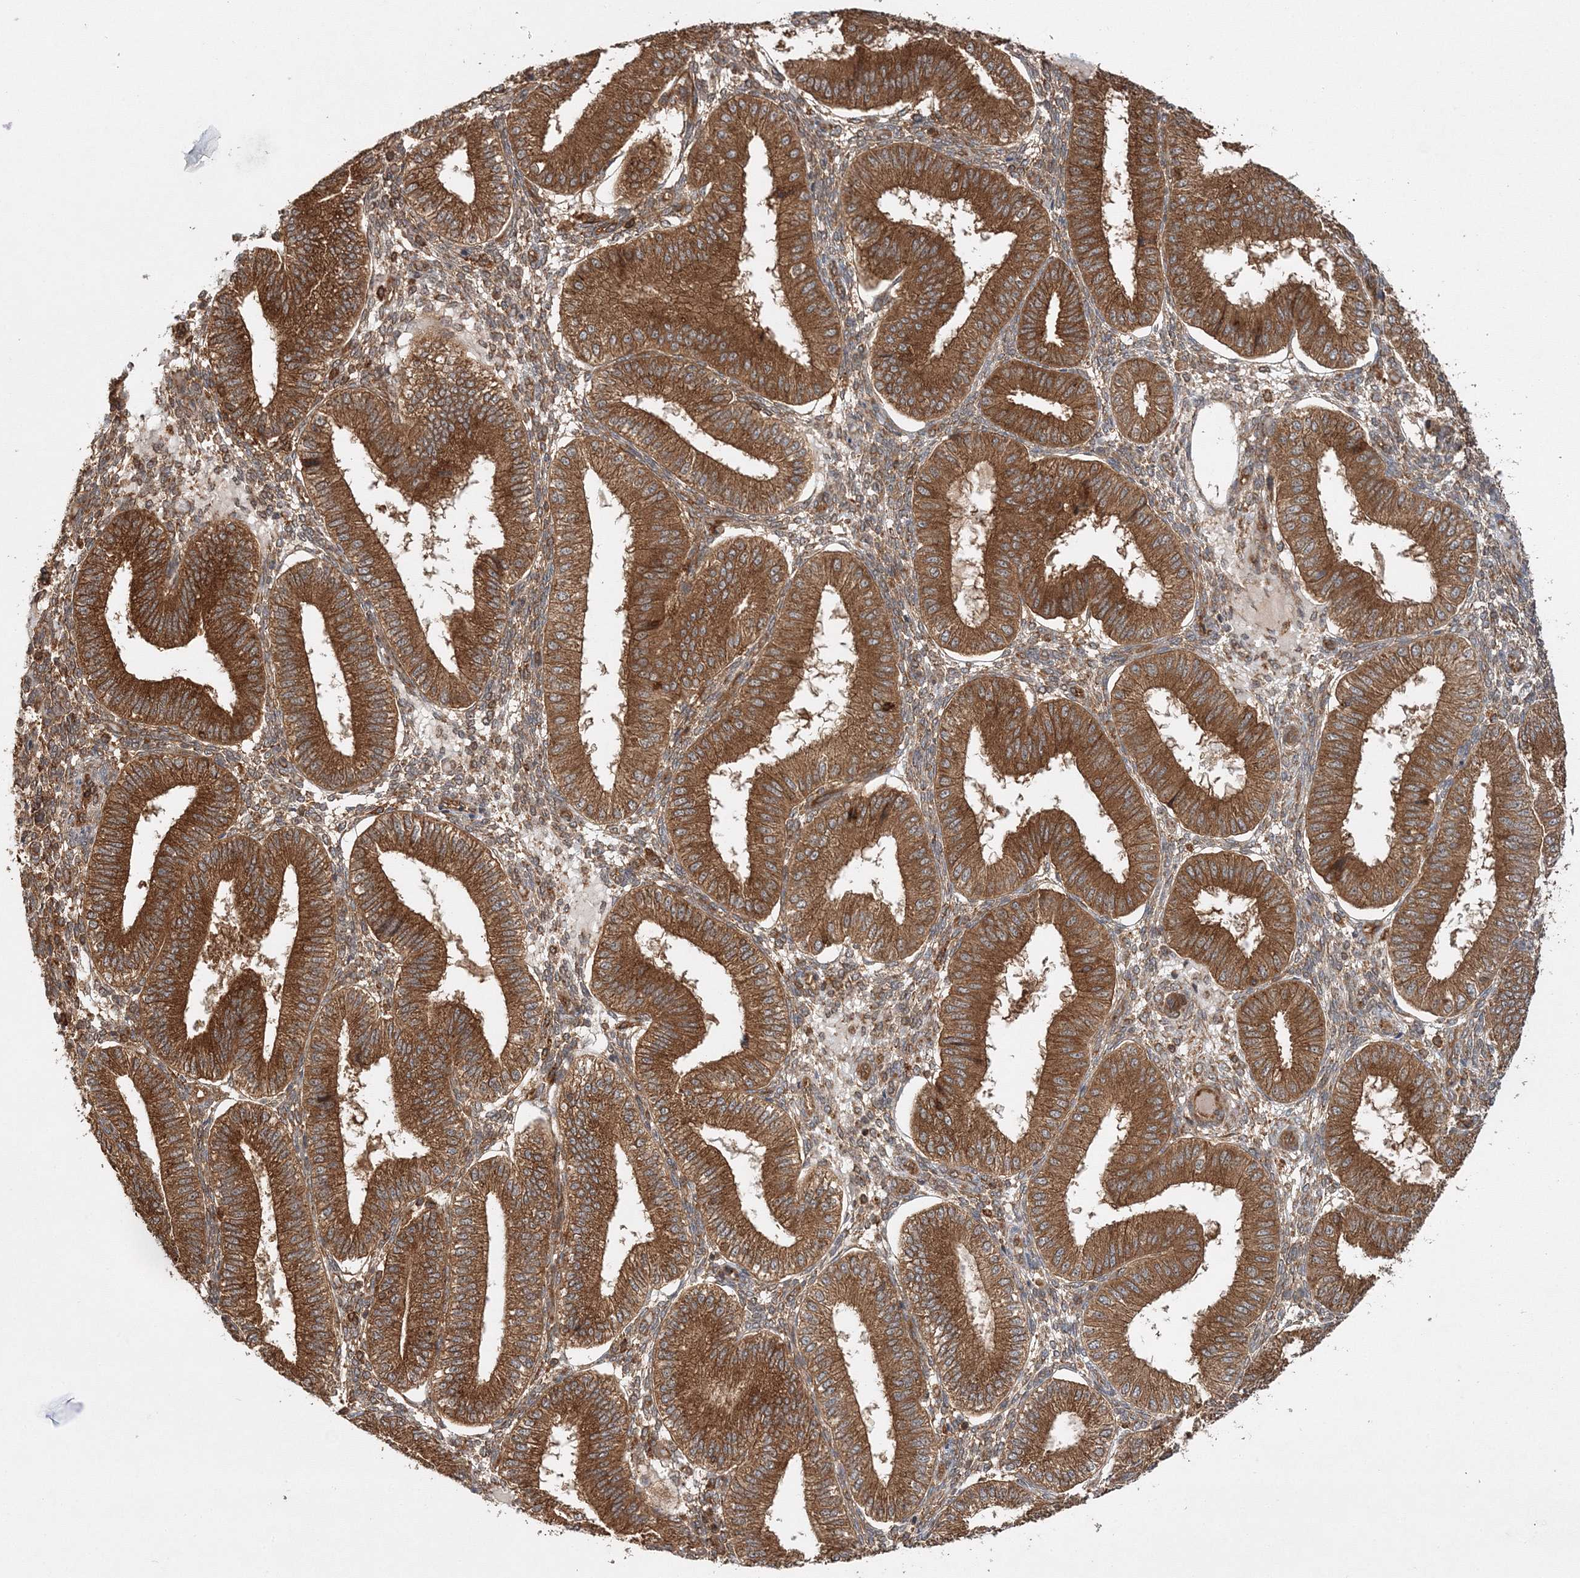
{"staining": {"intensity": "moderate", "quantity": ">75%", "location": "cytoplasmic/membranous"}, "tissue": "endometrium", "cell_type": "Cells in endometrial stroma", "image_type": "normal", "snomed": [{"axis": "morphology", "description": "Normal tissue, NOS"}, {"axis": "topography", "description": "Endometrium"}], "caption": "Immunohistochemical staining of benign endometrium reveals moderate cytoplasmic/membranous protein expression in about >75% of cells in endometrial stroma.", "gene": "WDR37", "patient": {"sex": "female", "age": 39}}